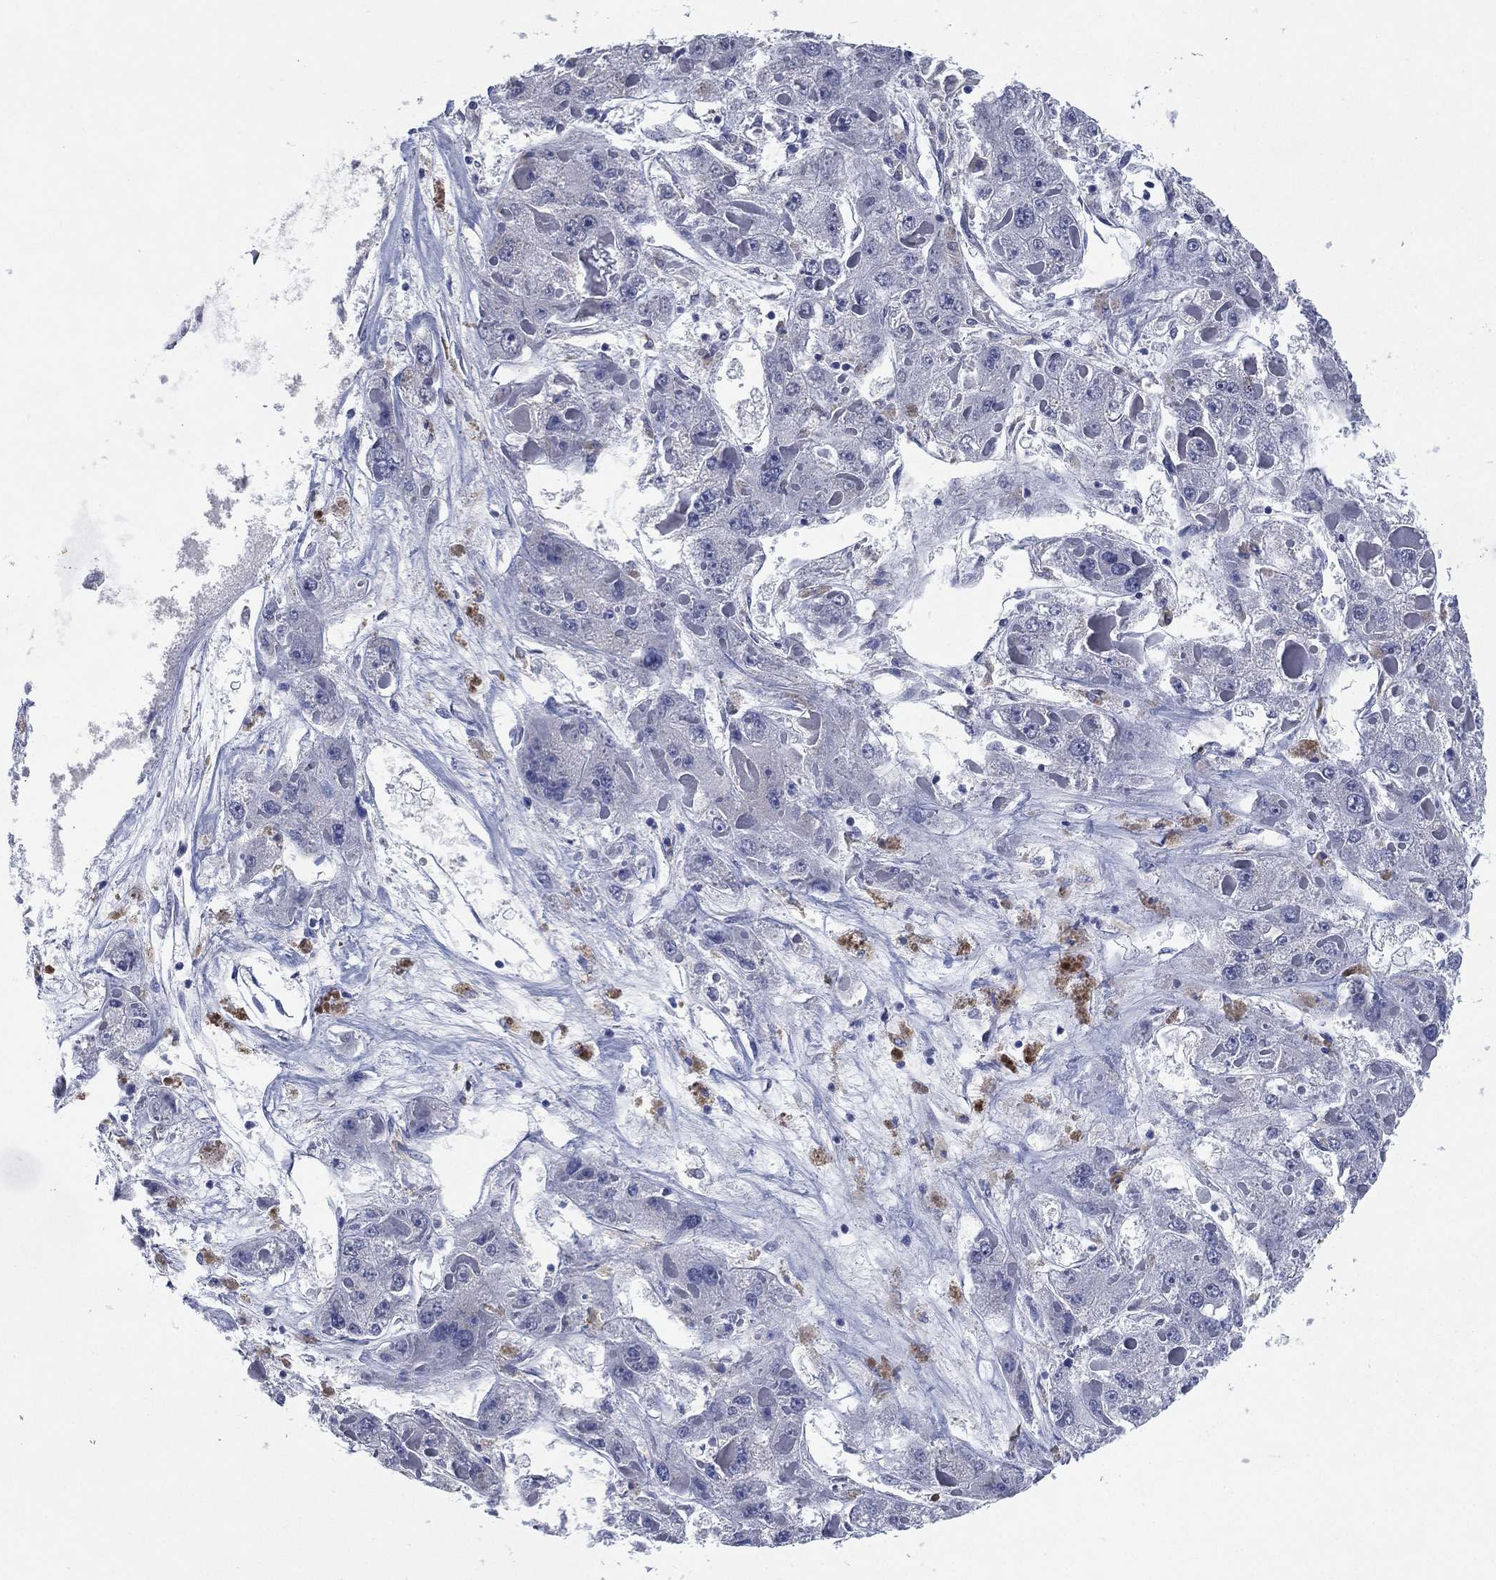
{"staining": {"intensity": "negative", "quantity": "none", "location": "none"}, "tissue": "liver cancer", "cell_type": "Tumor cells", "image_type": "cancer", "snomed": [{"axis": "morphology", "description": "Carcinoma, Hepatocellular, NOS"}, {"axis": "topography", "description": "Liver"}], "caption": "Liver cancer (hepatocellular carcinoma) was stained to show a protein in brown. There is no significant expression in tumor cells.", "gene": "KRT35", "patient": {"sex": "female", "age": 73}}